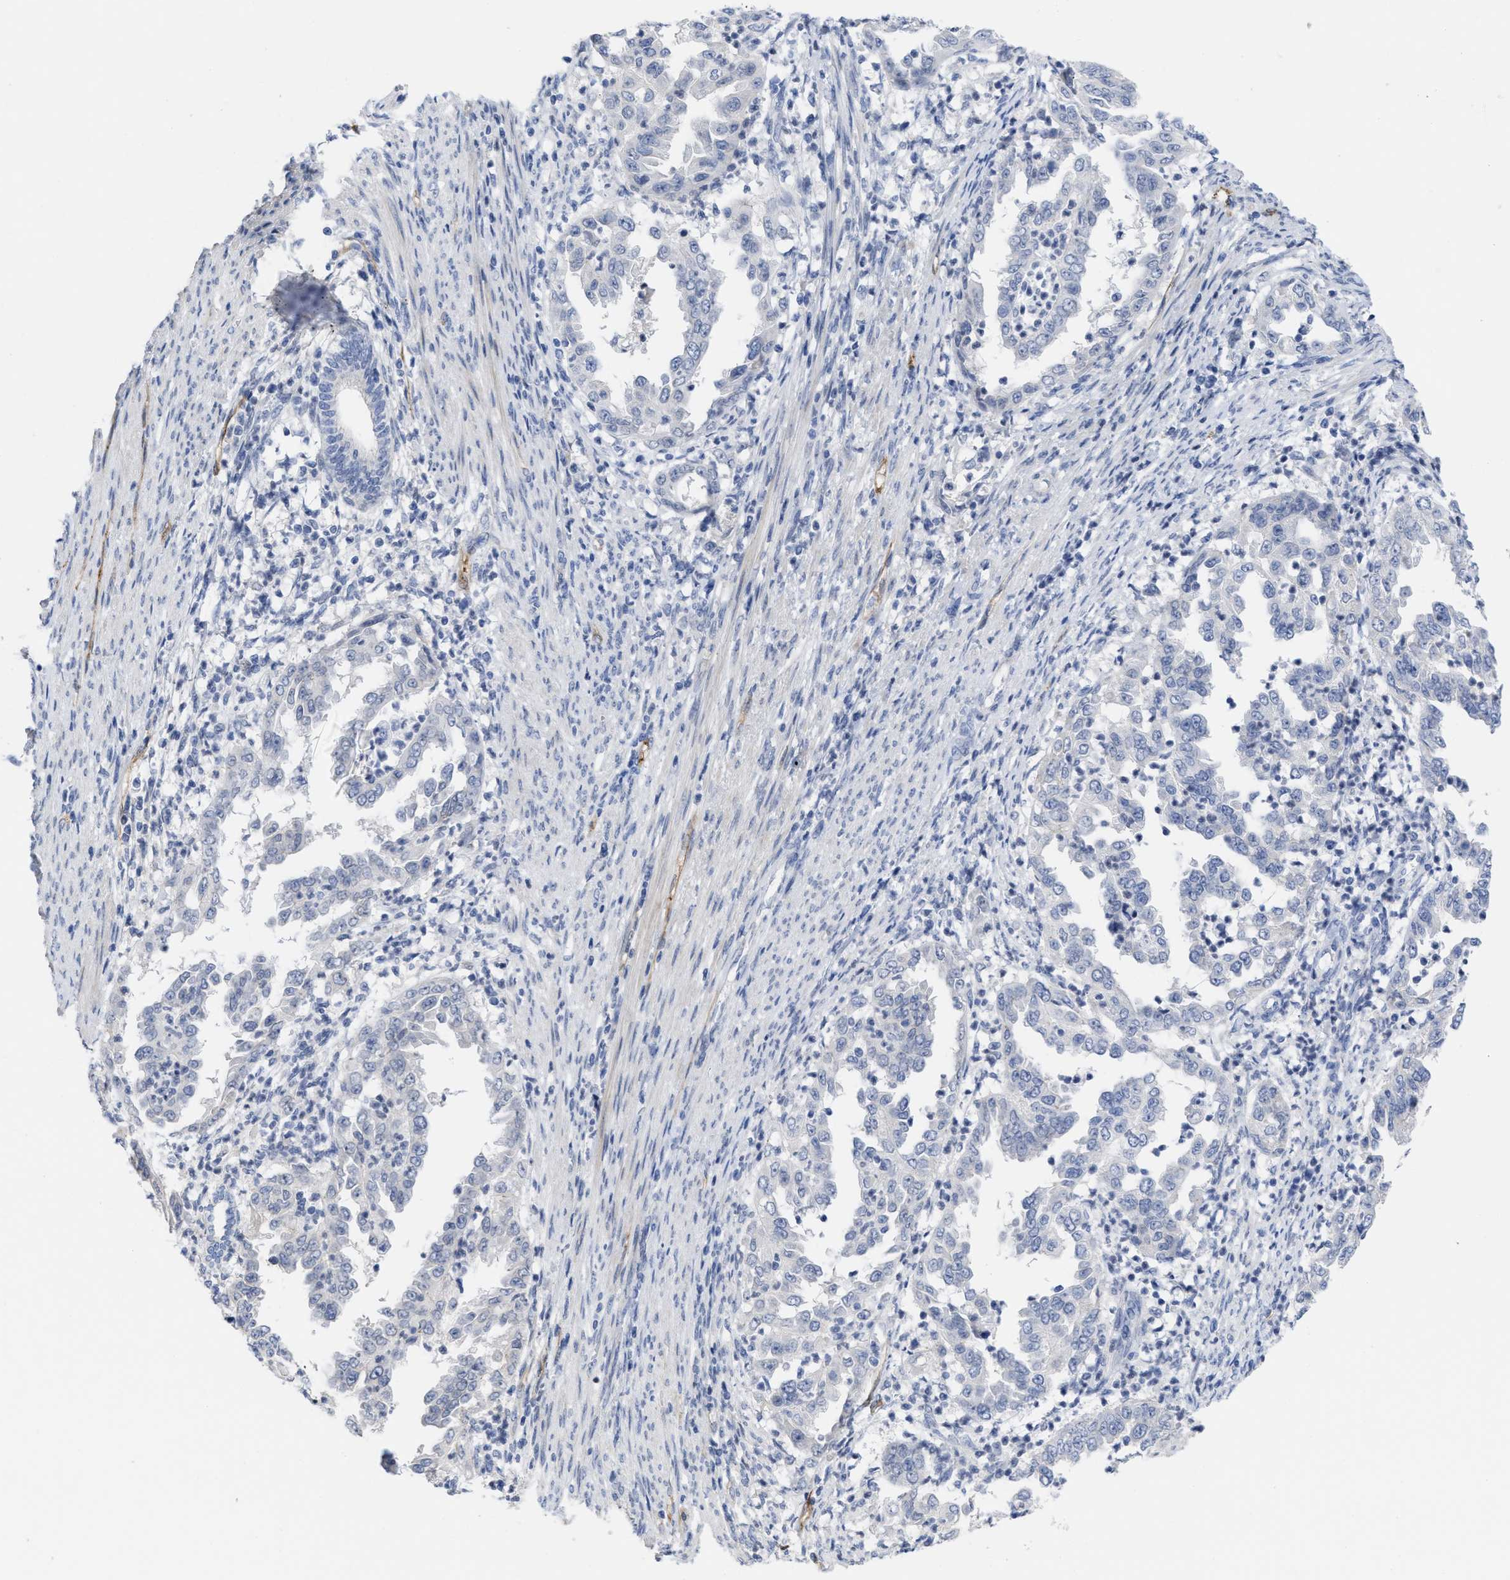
{"staining": {"intensity": "negative", "quantity": "none", "location": "none"}, "tissue": "endometrial cancer", "cell_type": "Tumor cells", "image_type": "cancer", "snomed": [{"axis": "morphology", "description": "Adenocarcinoma, NOS"}, {"axis": "topography", "description": "Endometrium"}], "caption": "Immunohistochemistry histopathology image of neoplastic tissue: human endometrial cancer stained with DAB (3,3'-diaminobenzidine) shows no significant protein positivity in tumor cells. (DAB (3,3'-diaminobenzidine) immunohistochemistry (IHC), high magnification).", "gene": "ACKR1", "patient": {"sex": "female", "age": 85}}